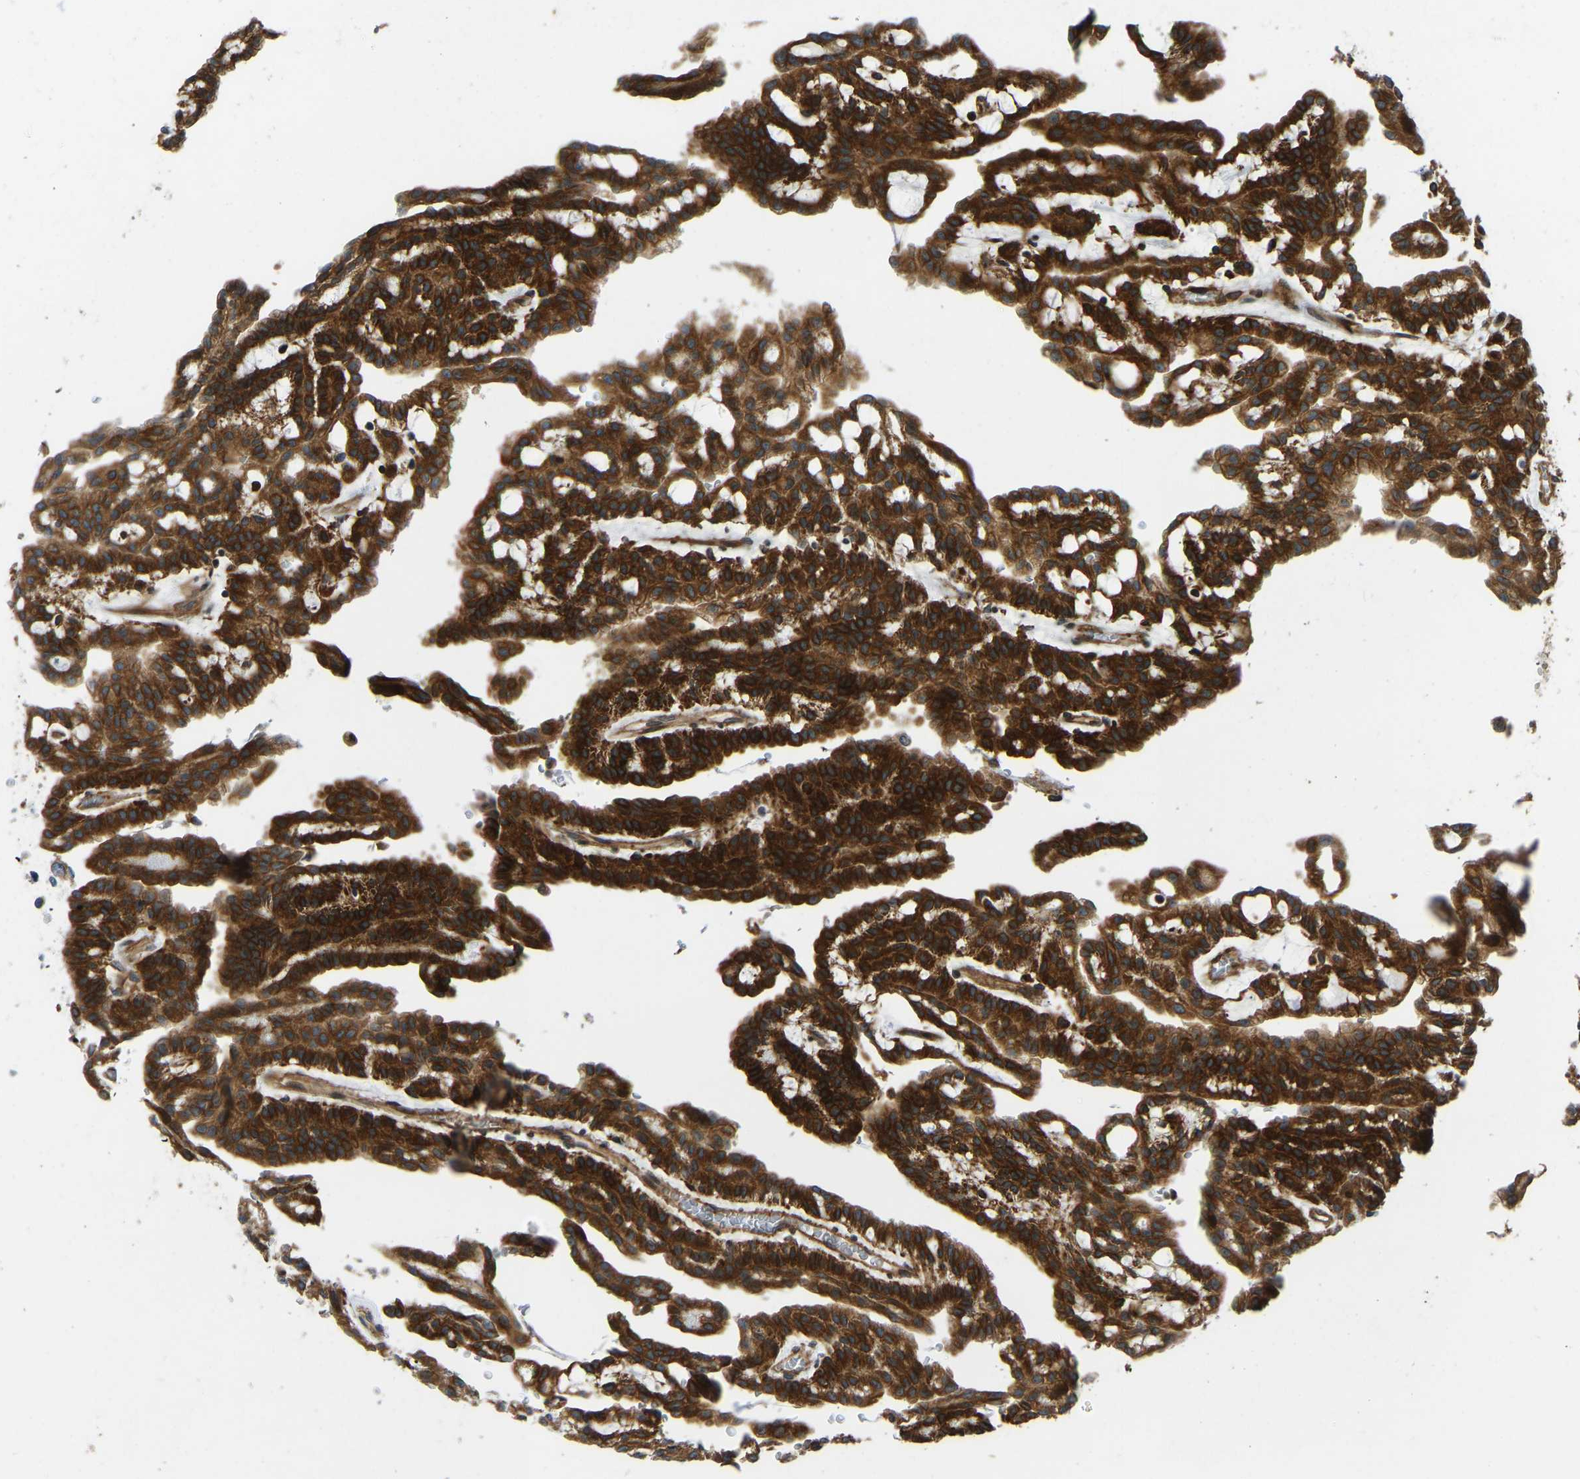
{"staining": {"intensity": "strong", "quantity": ">75%", "location": "cytoplasmic/membranous"}, "tissue": "renal cancer", "cell_type": "Tumor cells", "image_type": "cancer", "snomed": [{"axis": "morphology", "description": "Adenocarcinoma, NOS"}, {"axis": "topography", "description": "Kidney"}], "caption": "Protein staining of renal adenocarcinoma tissue demonstrates strong cytoplasmic/membranous positivity in approximately >75% of tumor cells.", "gene": "OS9", "patient": {"sex": "male", "age": 63}}